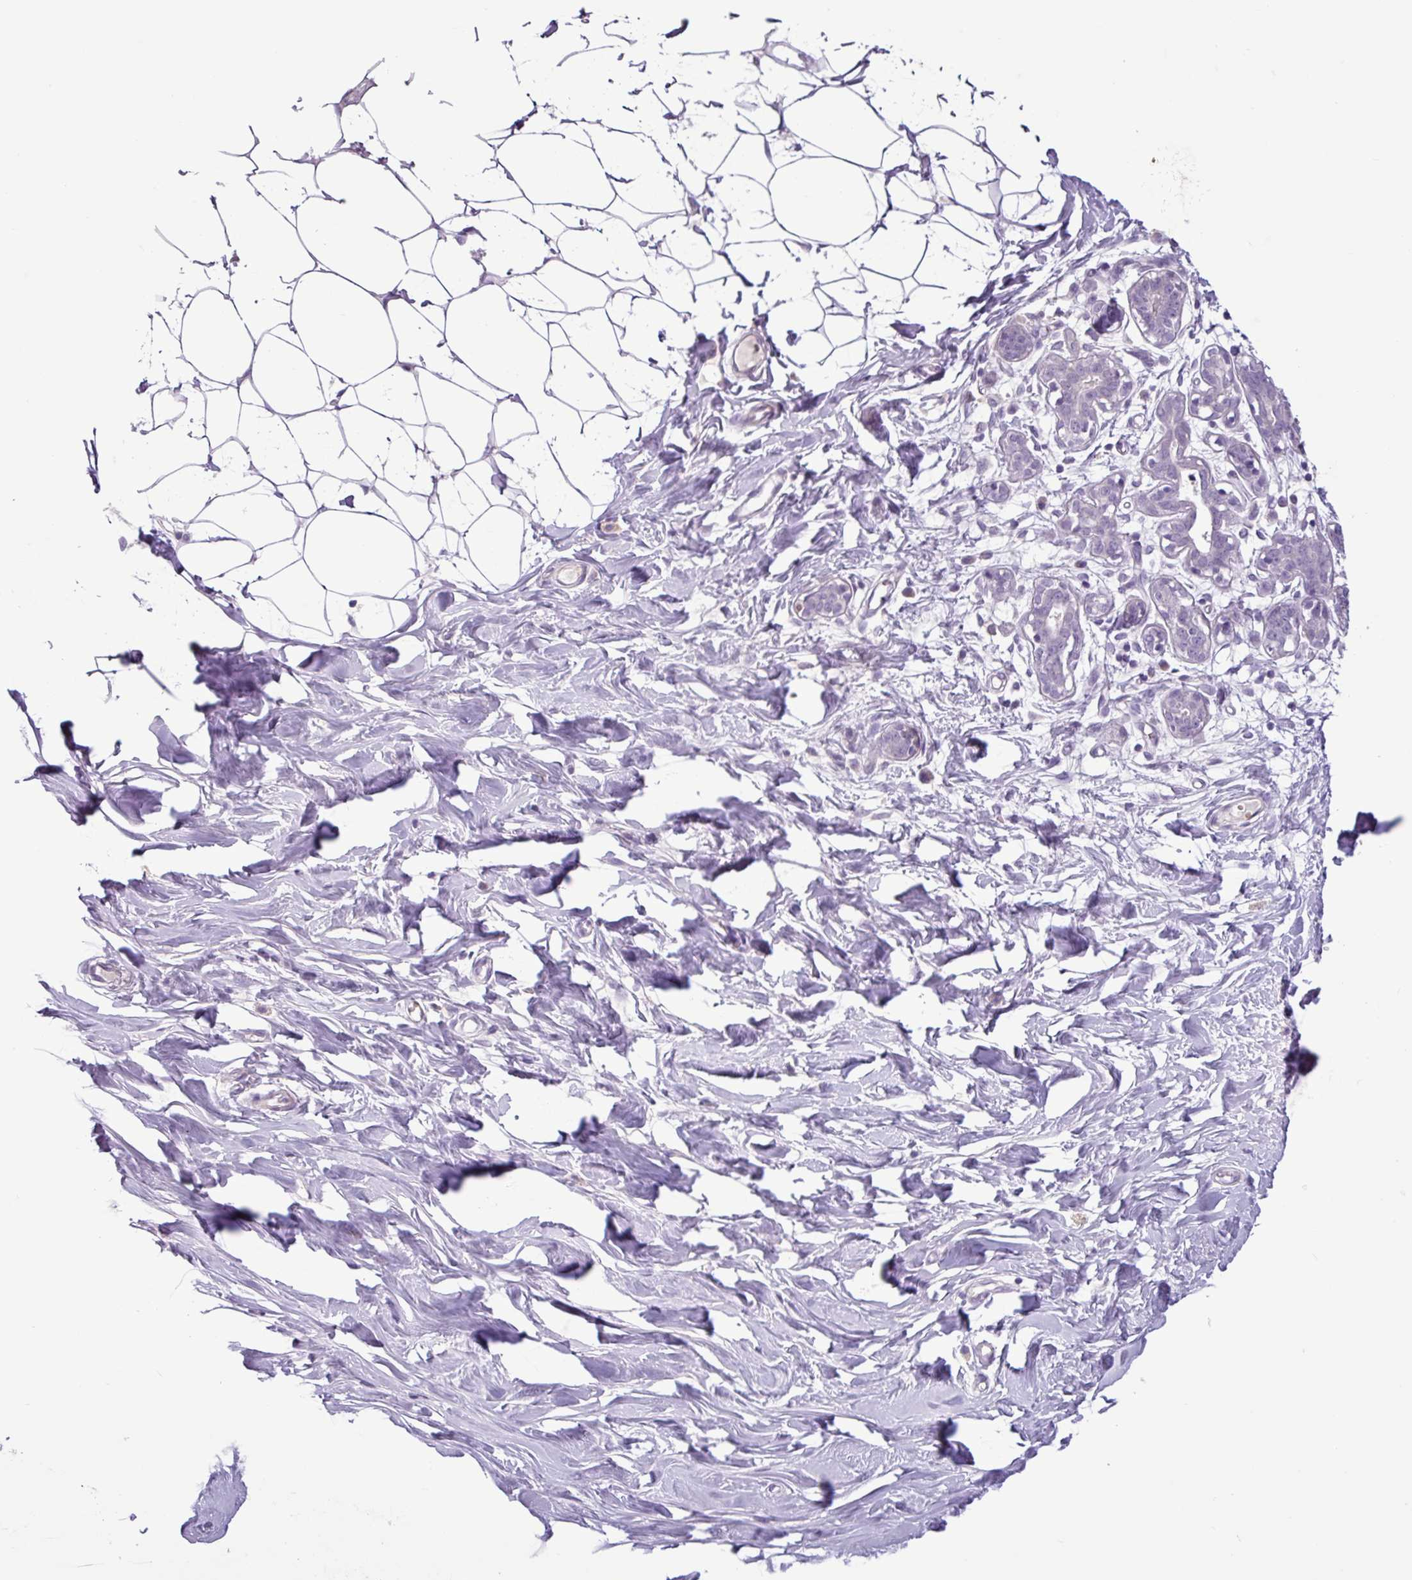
{"staining": {"intensity": "negative", "quantity": "none", "location": "none"}, "tissue": "breast", "cell_type": "Adipocytes", "image_type": "normal", "snomed": [{"axis": "morphology", "description": "Normal tissue, NOS"}, {"axis": "topography", "description": "Breast"}], "caption": "Immunohistochemical staining of benign human breast reveals no significant staining in adipocytes. (IHC, brightfield microscopy, high magnification).", "gene": "C9orf24", "patient": {"sex": "female", "age": 27}}